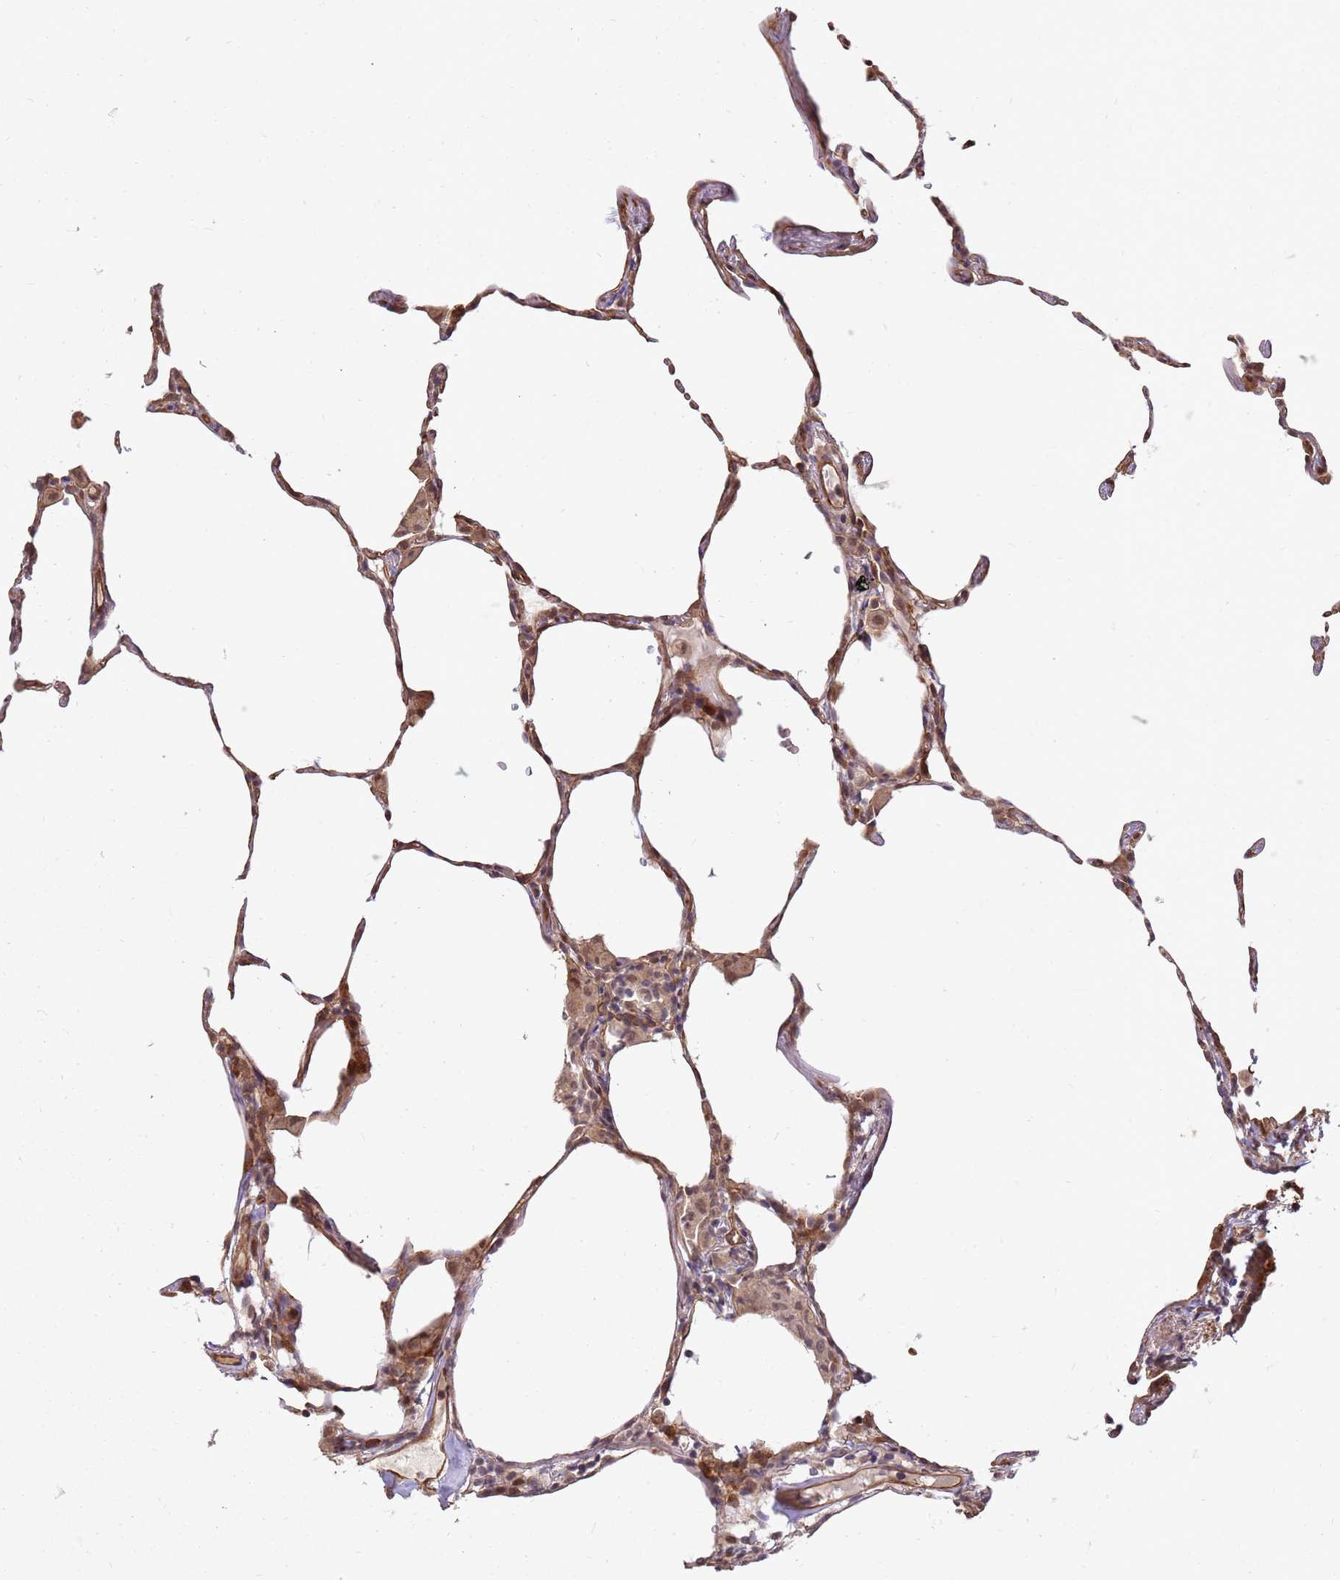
{"staining": {"intensity": "moderate", "quantity": ">75%", "location": "cytoplasmic/membranous,nuclear"}, "tissue": "lung", "cell_type": "Alveolar cells", "image_type": "normal", "snomed": [{"axis": "morphology", "description": "Normal tissue, NOS"}, {"axis": "topography", "description": "Lung"}], "caption": "DAB (3,3'-diaminobenzidine) immunohistochemical staining of unremarkable human lung reveals moderate cytoplasmic/membranous,nuclear protein staining in approximately >75% of alveolar cells. Using DAB (3,3'-diaminobenzidine) (brown) and hematoxylin (blue) stains, captured at high magnification using brightfield microscopy.", "gene": "ST18", "patient": {"sex": "female", "age": 57}}